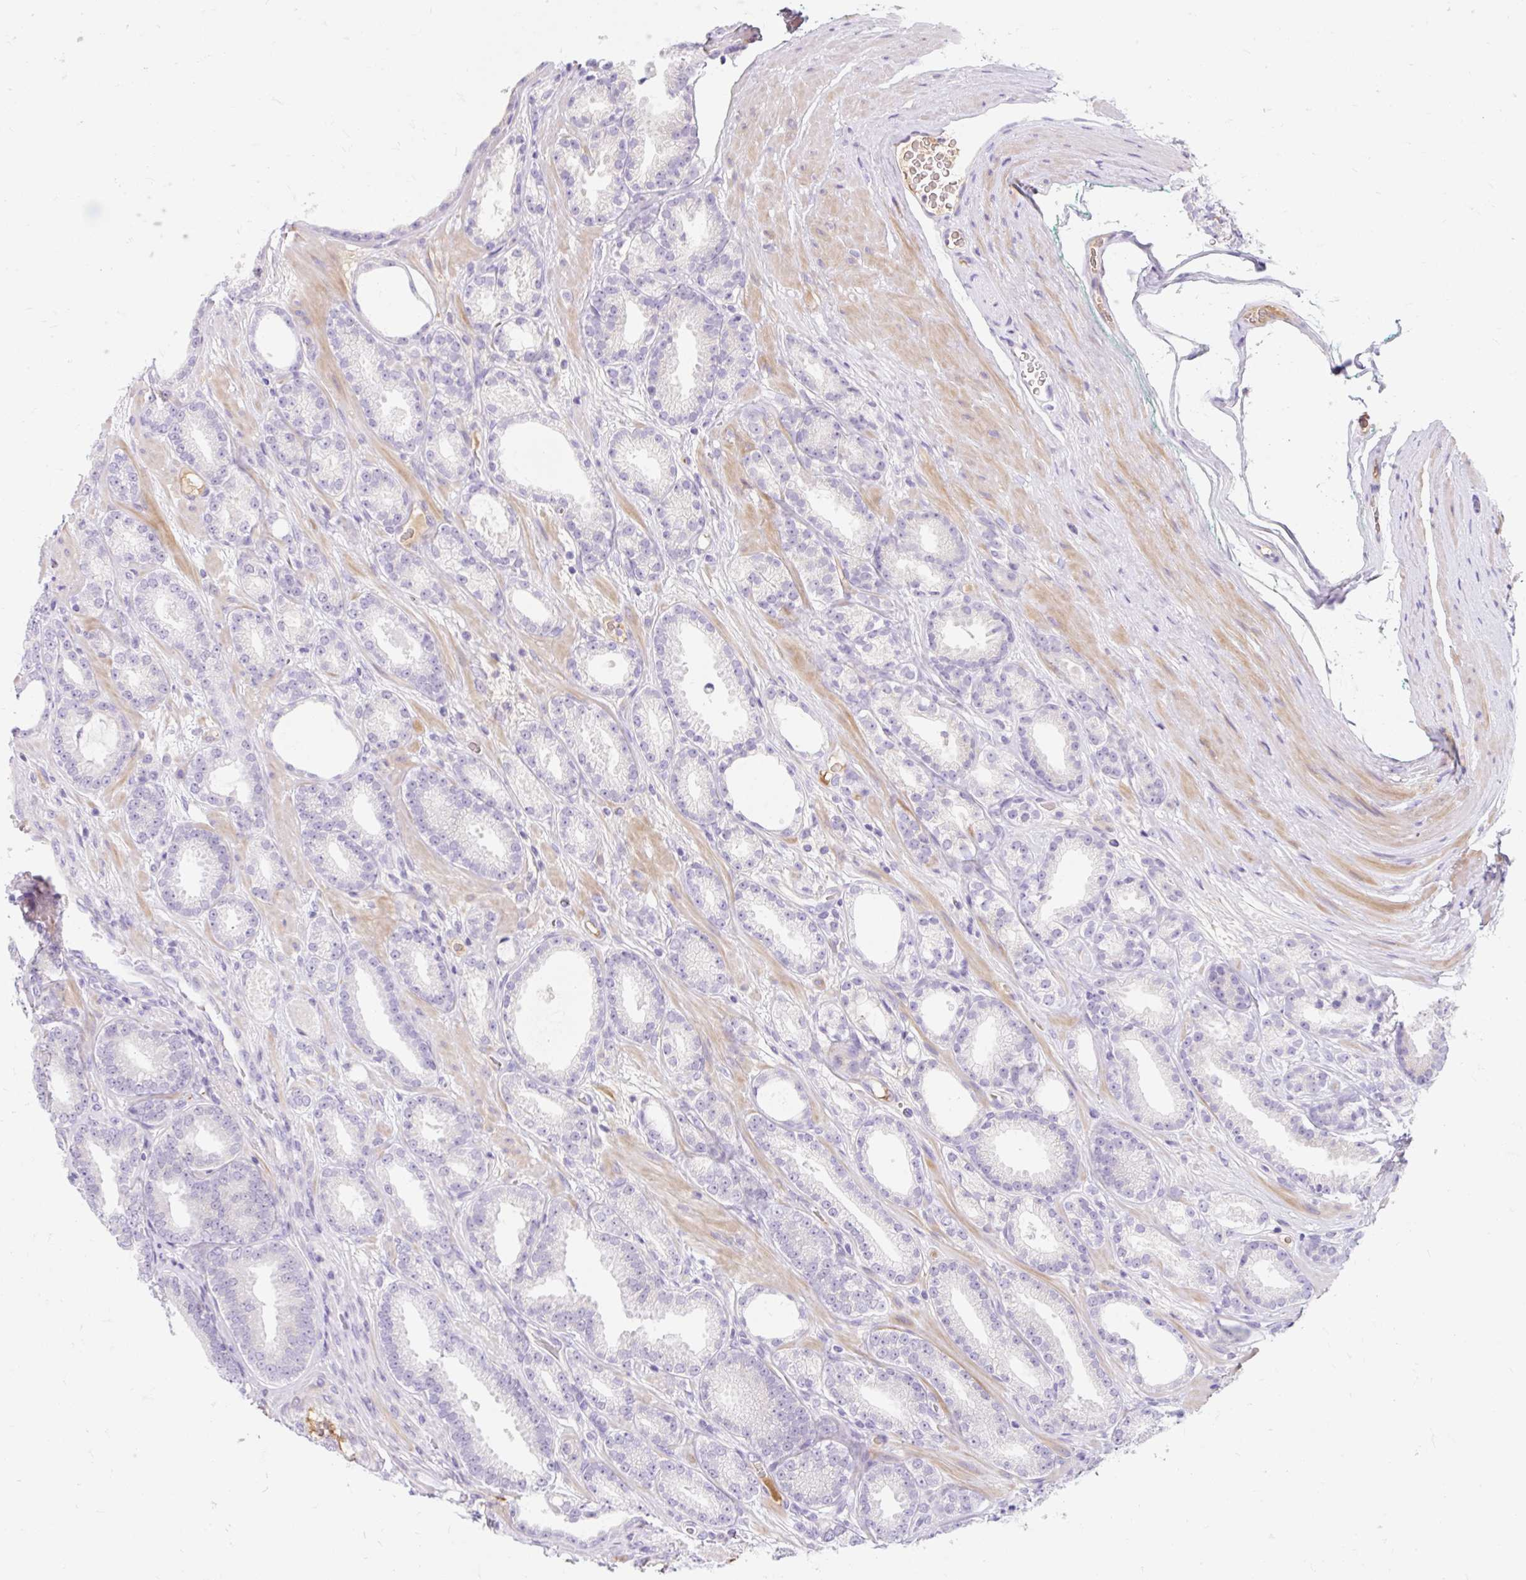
{"staining": {"intensity": "negative", "quantity": "none", "location": "none"}, "tissue": "prostate cancer", "cell_type": "Tumor cells", "image_type": "cancer", "snomed": [{"axis": "morphology", "description": "Adenocarcinoma, Low grade"}, {"axis": "topography", "description": "Prostate"}], "caption": "Immunohistochemistry (IHC) histopathology image of low-grade adenocarcinoma (prostate) stained for a protein (brown), which shows no positivity in tumor cells. The staining is performed using DAB brown chromogen with nuclei counter-stained in using hematoxylin.", "gene": "SLC28A1", "patient": {"sex": "male", "age": 61}}